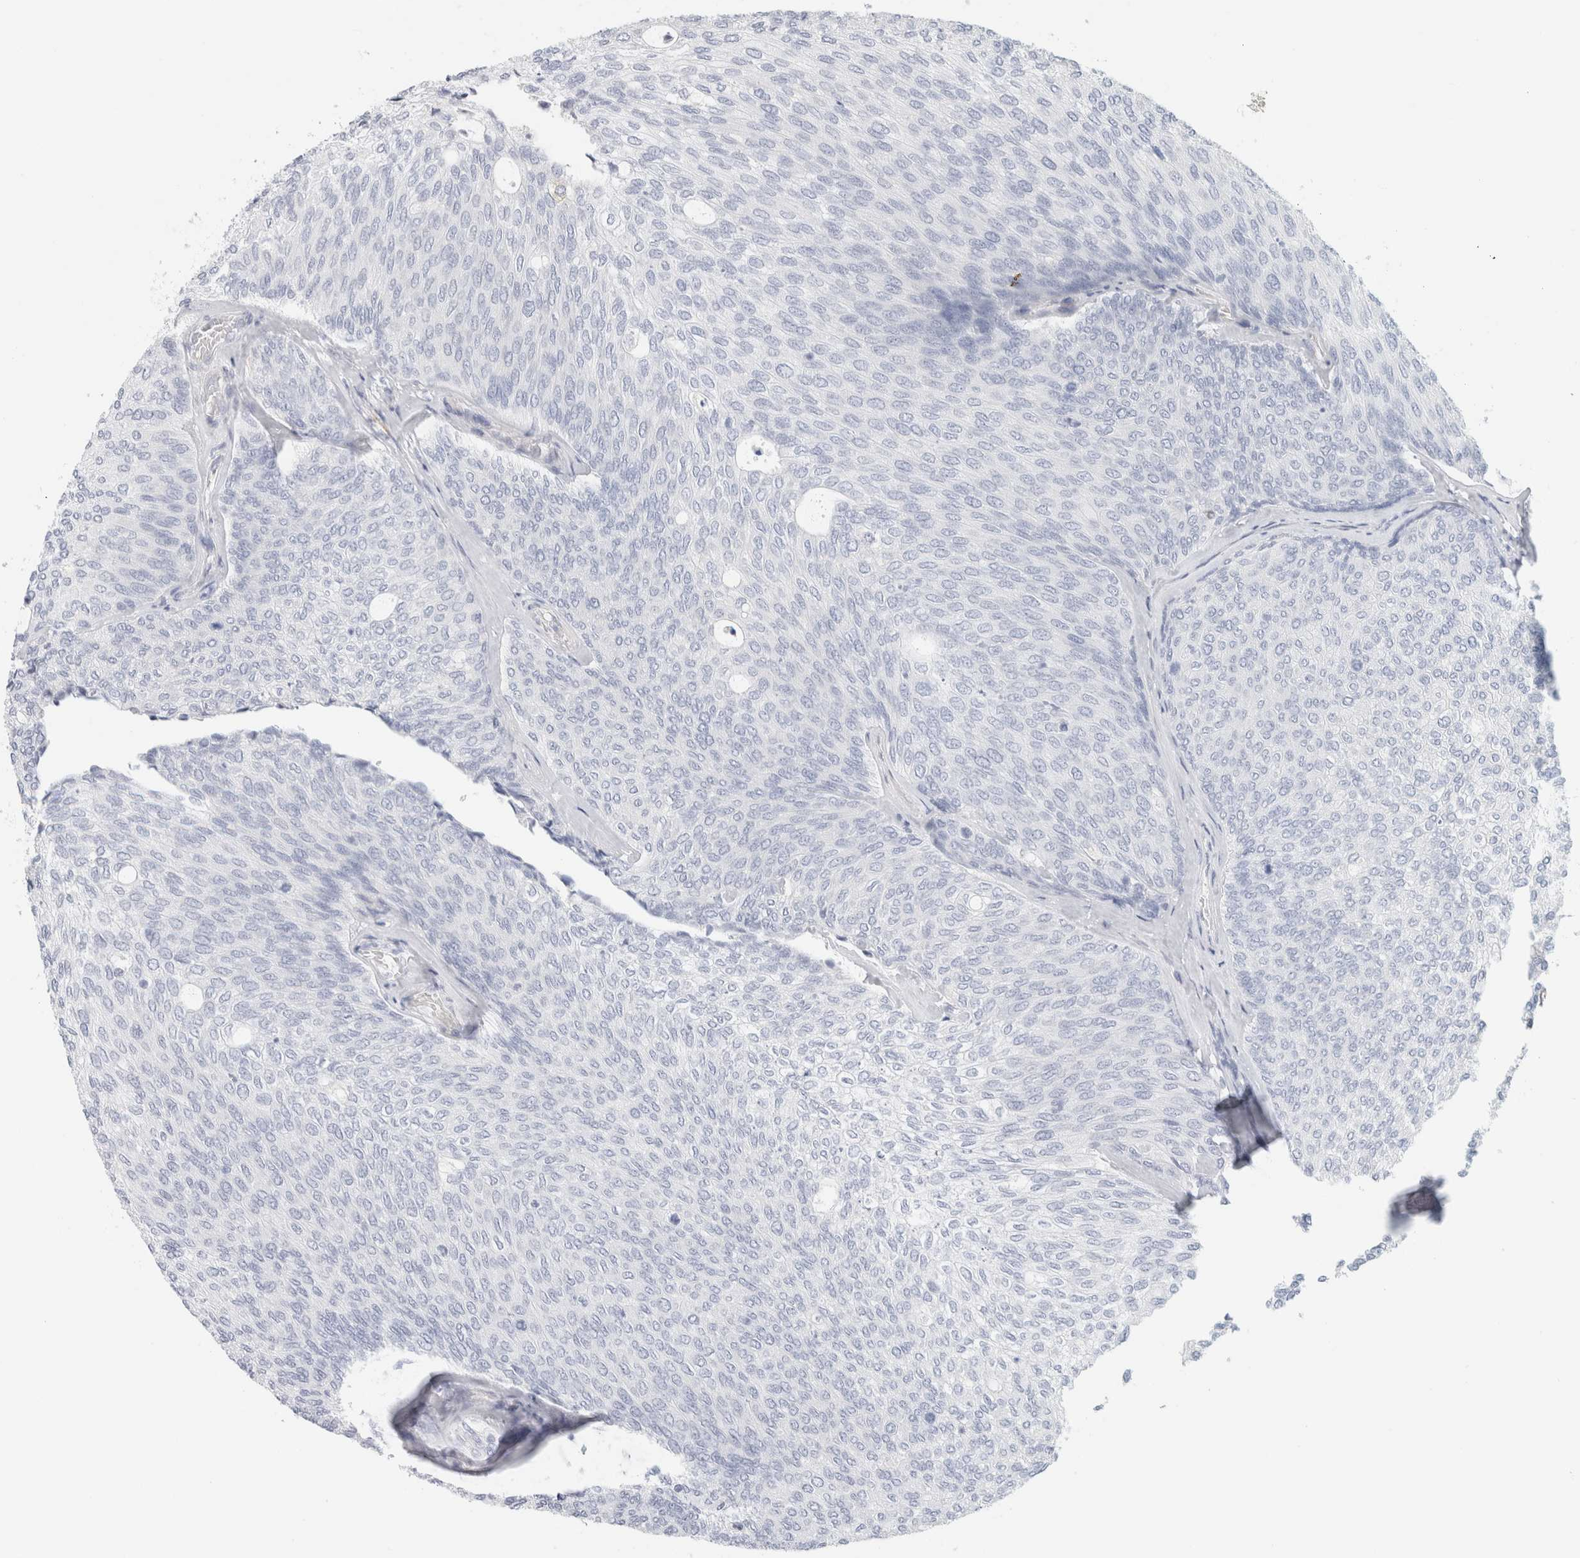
{"staining": {"intensity": "negative", "quantity": "none", "location": "none"}, "tissue": "urothelial cancer", "cell_type": "Tumor cells", "image_type": "cancer", "snomed": [{"axis": "morphology", "description": "Urothelial carcinoma, Low grade"}, {"axis": "topography", "description": "Urinary bladder"}], "caption": "A photomicrograph of urothelial cancer stained for a protein displays no brown staining in tumor cells.", "gene": "RTN4", "patient": {"sex": "female", "age": 79}}